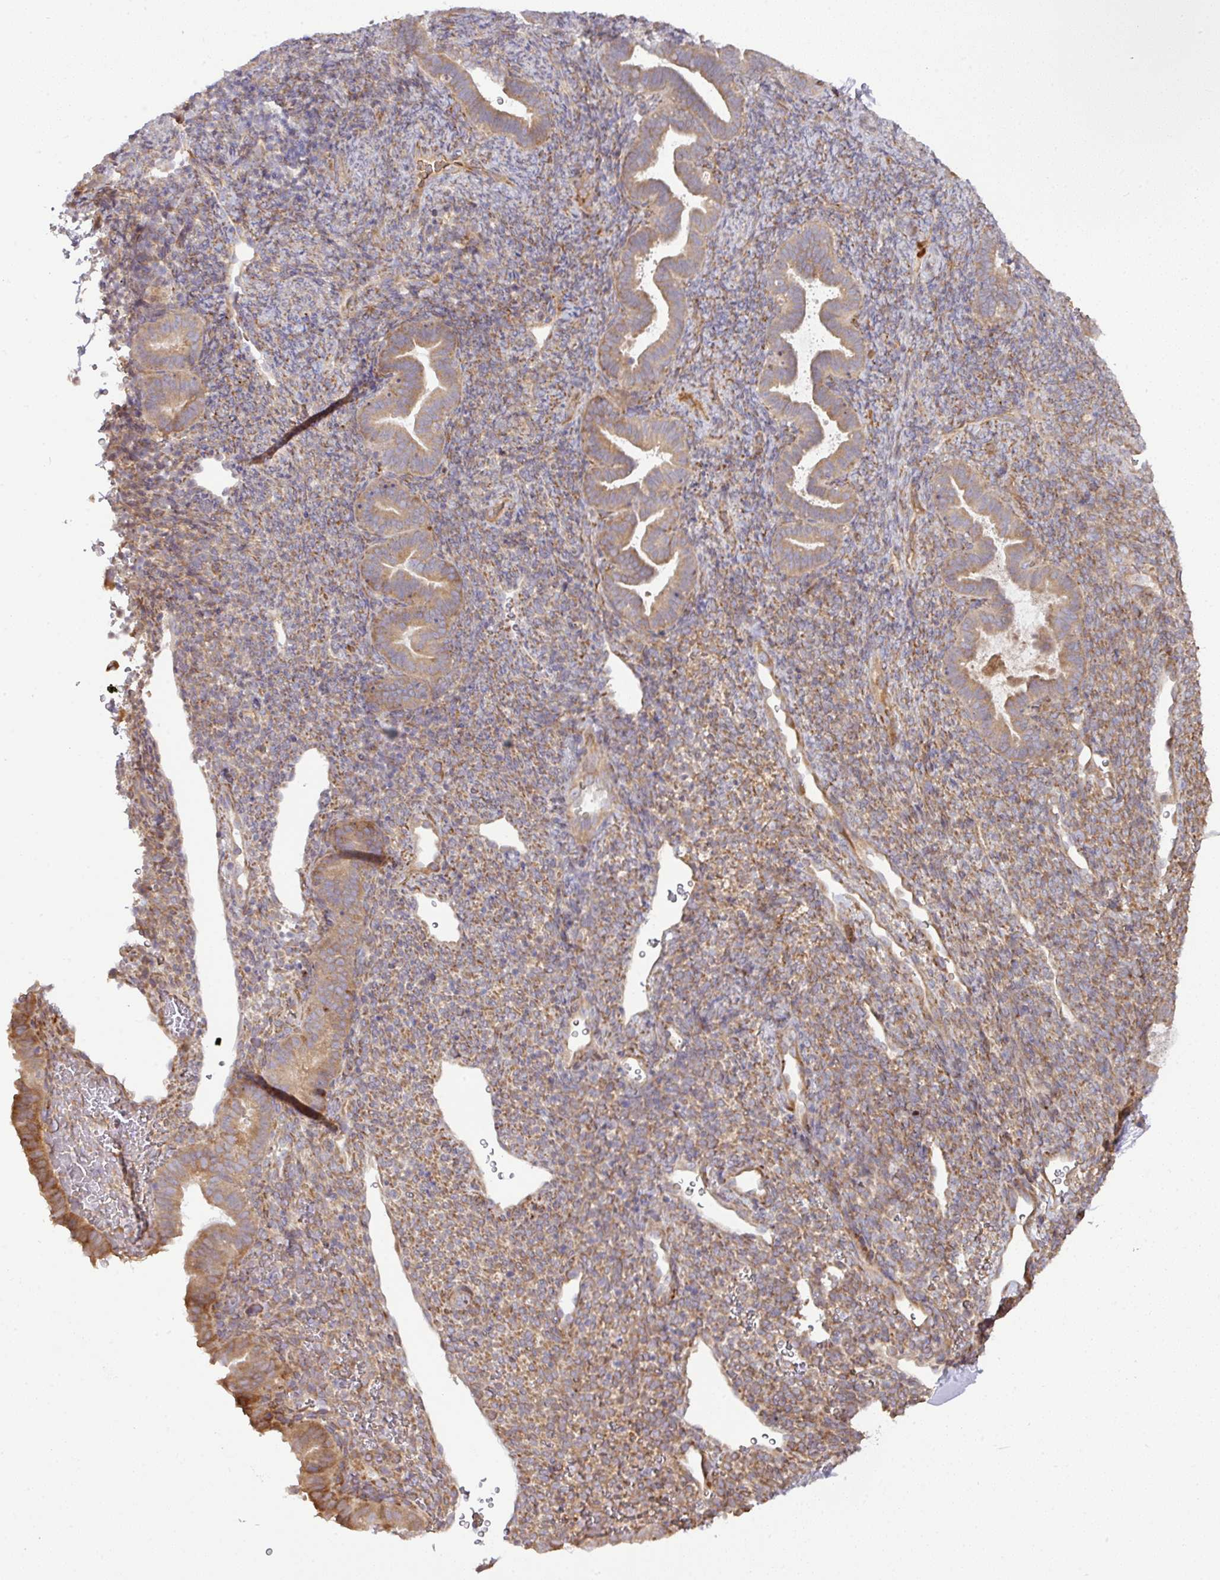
{"staining": {"intensity": "moderate", "quantity": ">75%", "location": "cytoplasmic/membranous"}, "tissue": "endometrium", "cell_type": "Cells in endometrial stroma", "image_type": "normal", "snomed": [{"axis": "morphology", "description": "Normal tissue, NOS"}, {"axis": "topography", "description": "Endometrium"}], "caption": "Protein analysis of benign endometrium shows moderate cytoplasmic/membranous positivity in about >75% of cells in endometrial stroma.", "gene": "GALP", "patient": {"sex": "female", "age": 34}}